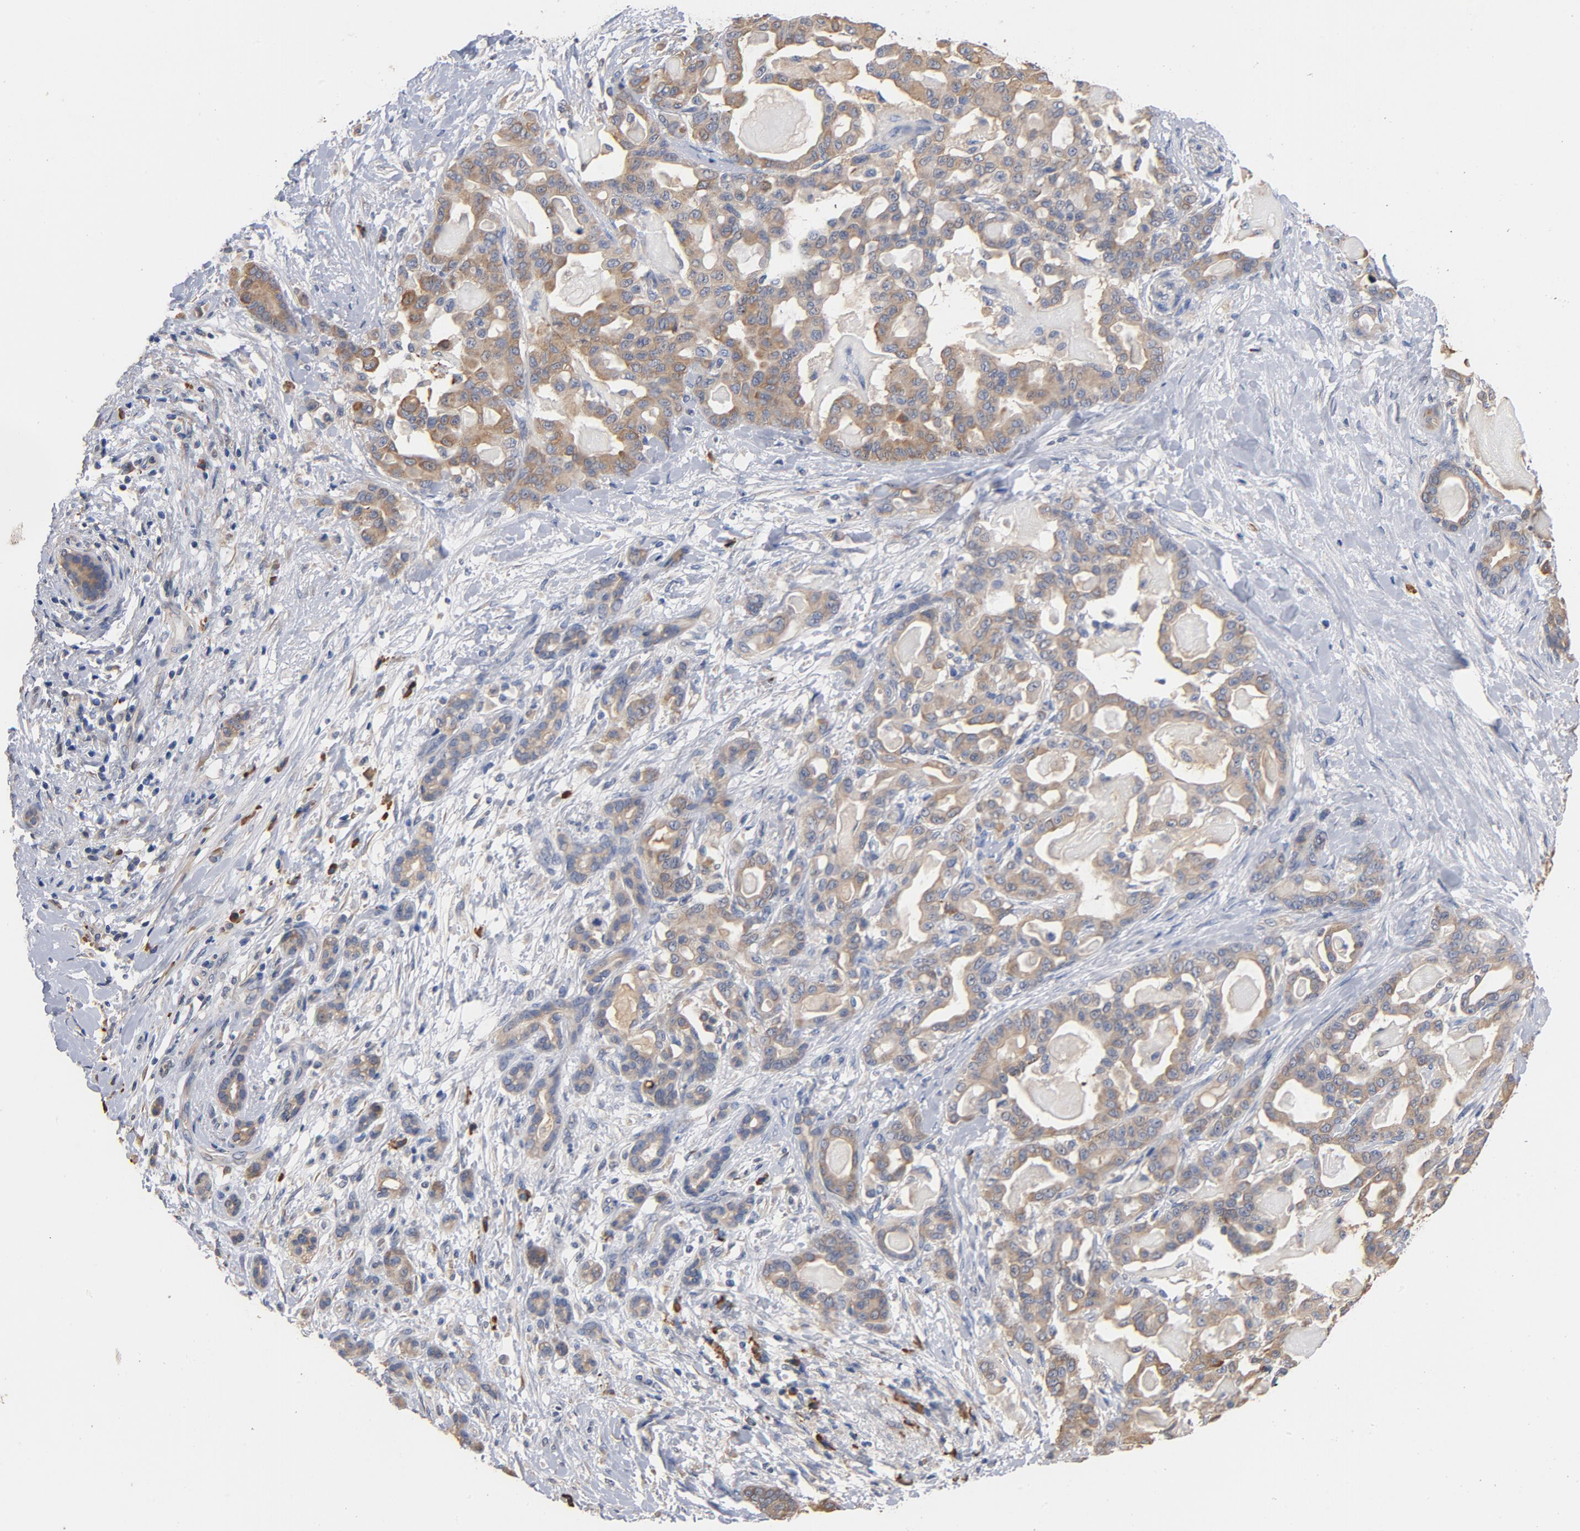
{"staining": {"intensity": "moderate", "quantity": ">75%", "location": "cytoplasmic/membranous"}, "tissue": "pancreatic cancer", "cell_type": "Tumor cells", "image_type": "cancer", "snomed": [{"axis": "morphology", "description": "Adenocarcinoma, NOS"}, {"axis": "topography", "description": "Pancreas"}], "caption": "The photomicrograph demonstrates immunohistochemical staining of pancreatic cancer. There is moderate cytoplasmic/membranous expression is present in approximately >75% of tumor cells. (DAB = brown stain, brightfield microscopy at high magnification).", "gene": "TLR4", "patient": {"sex": "male", "age": 63}}